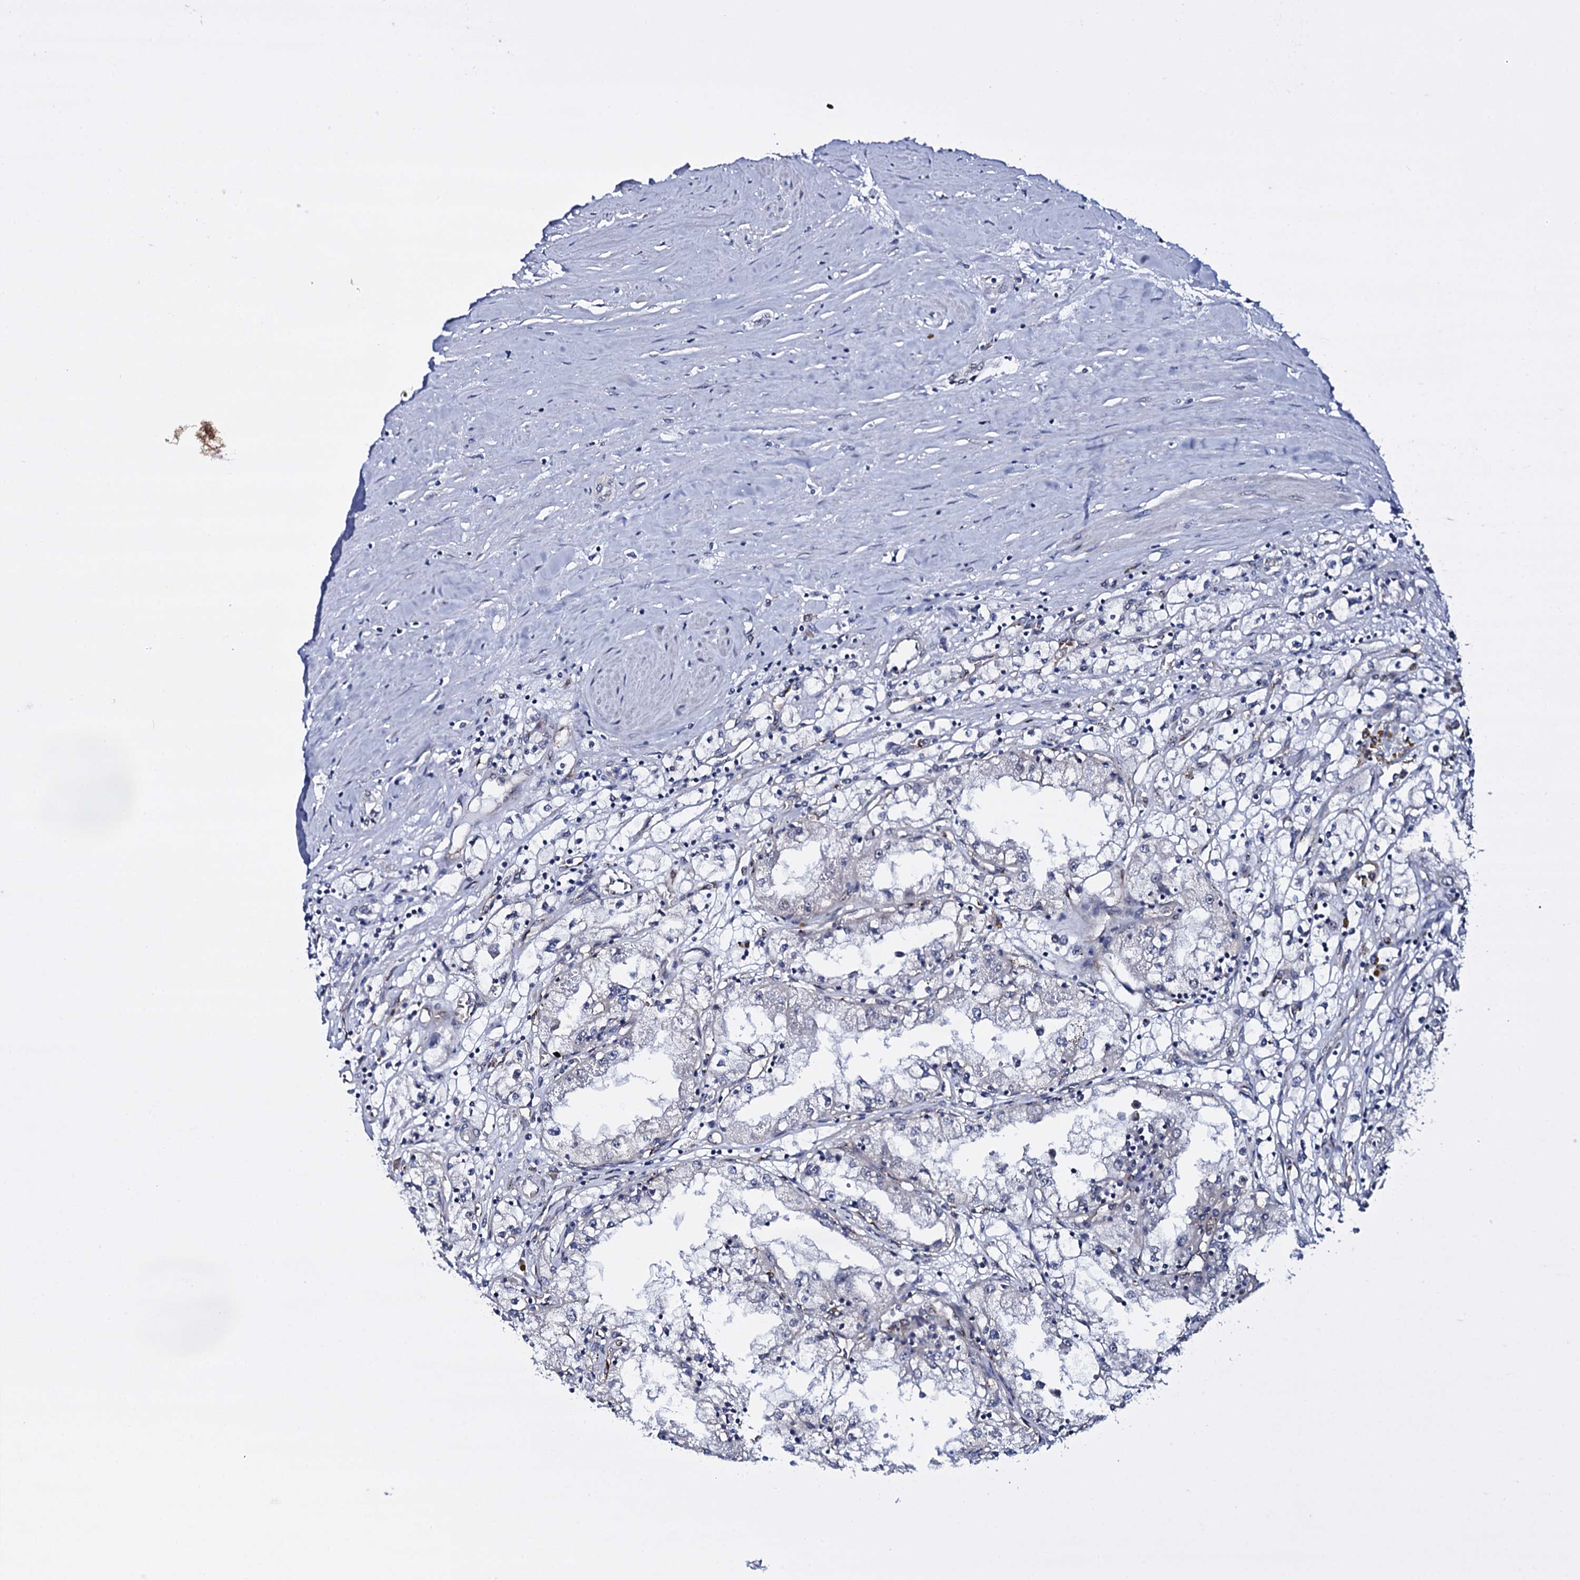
{"staining": {"intensity": "negative", "quantity": "none", "location": "none"}, "tissue": "renal cancer", "cell_type": "Tumor cells", "image_type": "cancer", "snomed": [{"axis": "morphology", "description": "Adenocarcinoma, NOS"}, {"axis": "topography", "description": "Kidney"}], "caption": "This is an immunohistochemistry histopathology image of renal adenocarcinoma. There is no positivity in tumor cells.", "gene": "GAREM1", "patient": {"sex": "male", "age": 56}}